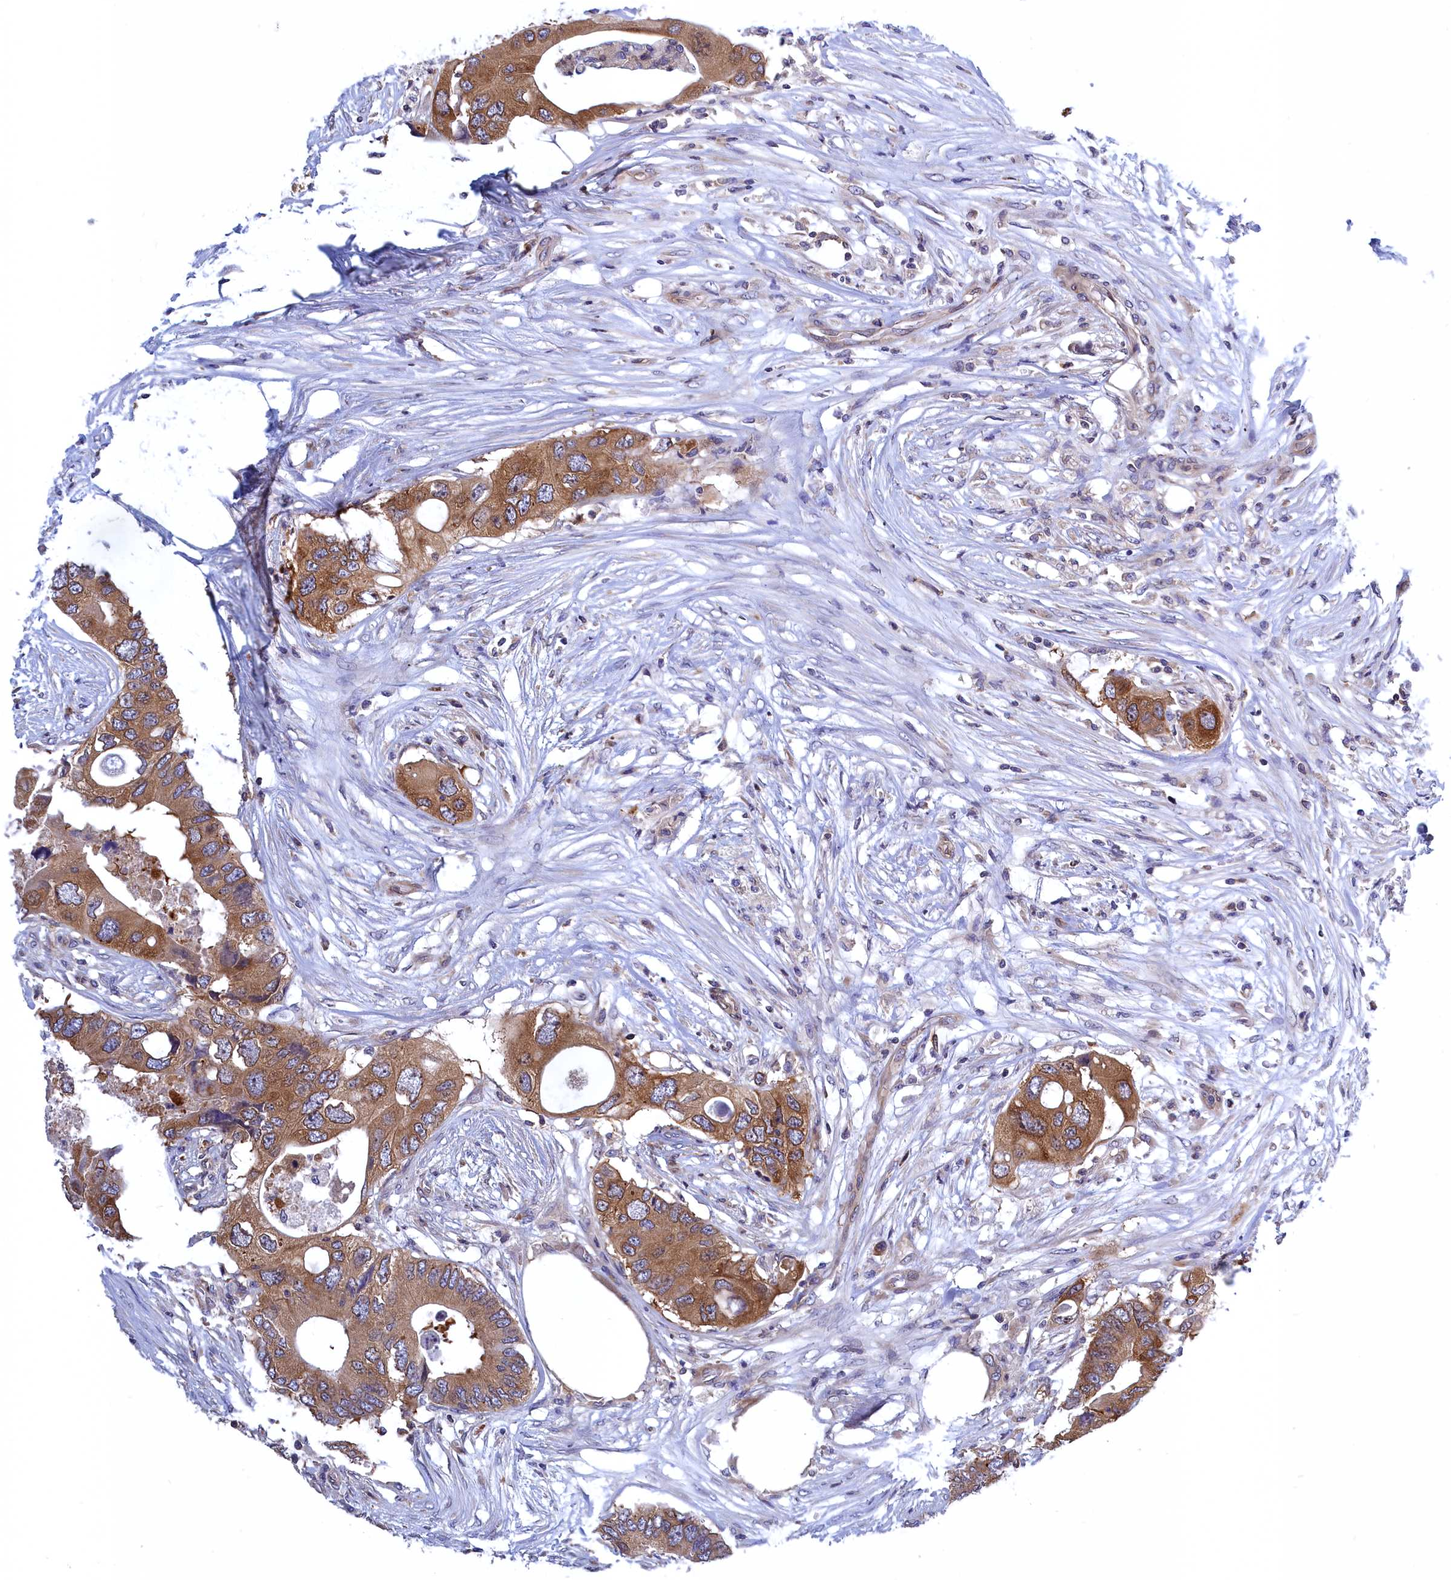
{"staining": {"intensity": "moderate", "quantity": ">75%", "location": "cytoplasmic/membranous"}, "tissue": "colorectal cancer", "cell_type": "Tumor cells", "image_type": "cancer", "snomed": [{"axis": "morphology", "description": "Adenocarcinoma, NOS"}, {"axis": "topography", "description": "Colon"}], "caption": "There is medium levels of moderate cytoplasmic/membranous expression in tumor cells of colorectal adenocarcinoma, as demonstrated by immunohistochemical staining (brown color).", "gene": "NAA10", "patient": {"sex": "male", "age": 71}}